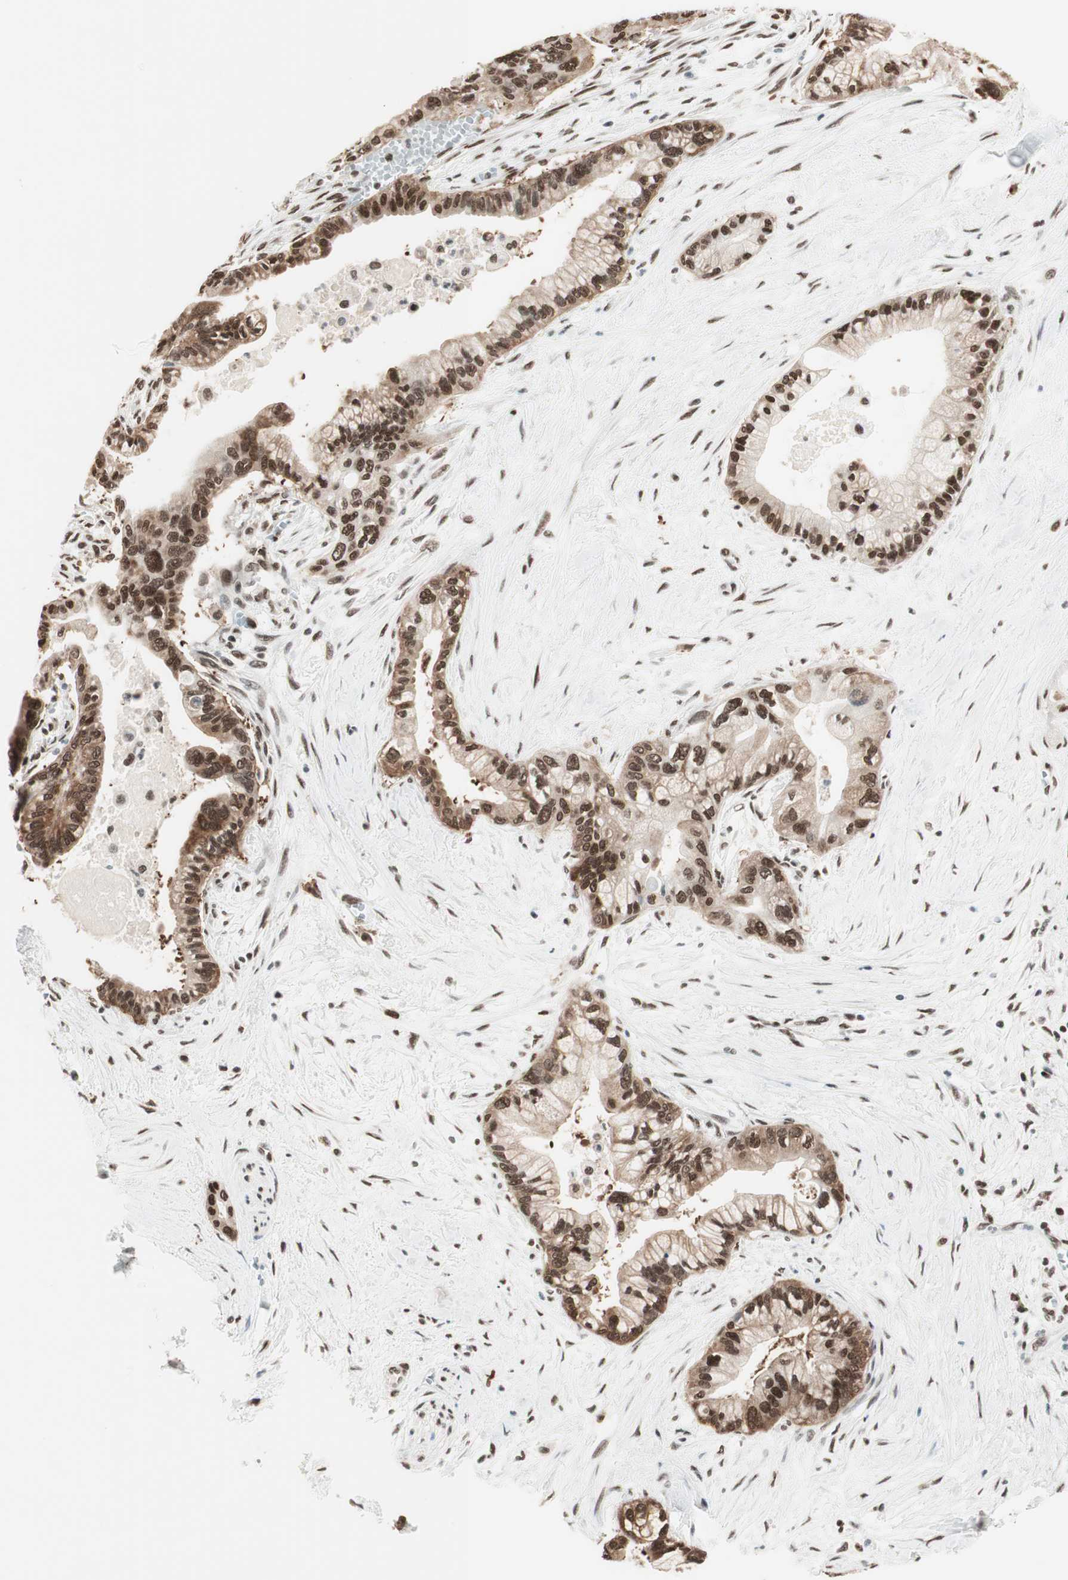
{"staining": {"intensity": "moderate", "quantity": ">75%", "location": "cytoplasmic/membranous,nuclear"}, "tissue": "pancreatic cancer", "cell_type": "Tumor cells", "image_type": "cancer", "snomed": [{"axis": "morphology", "description": "Adenocarcinoma, NOS"}, {"axis": "topography", "description": "Pancreas"}], "caption": "Tumor cells display medium levels of moderate cytoplasmic/membranous and nuclear staining in approximately >75% of cells in pancreatic adenocarcinoma.", "gene": "SMARCE1", "patient": {"sex": "male", "age": 70}}